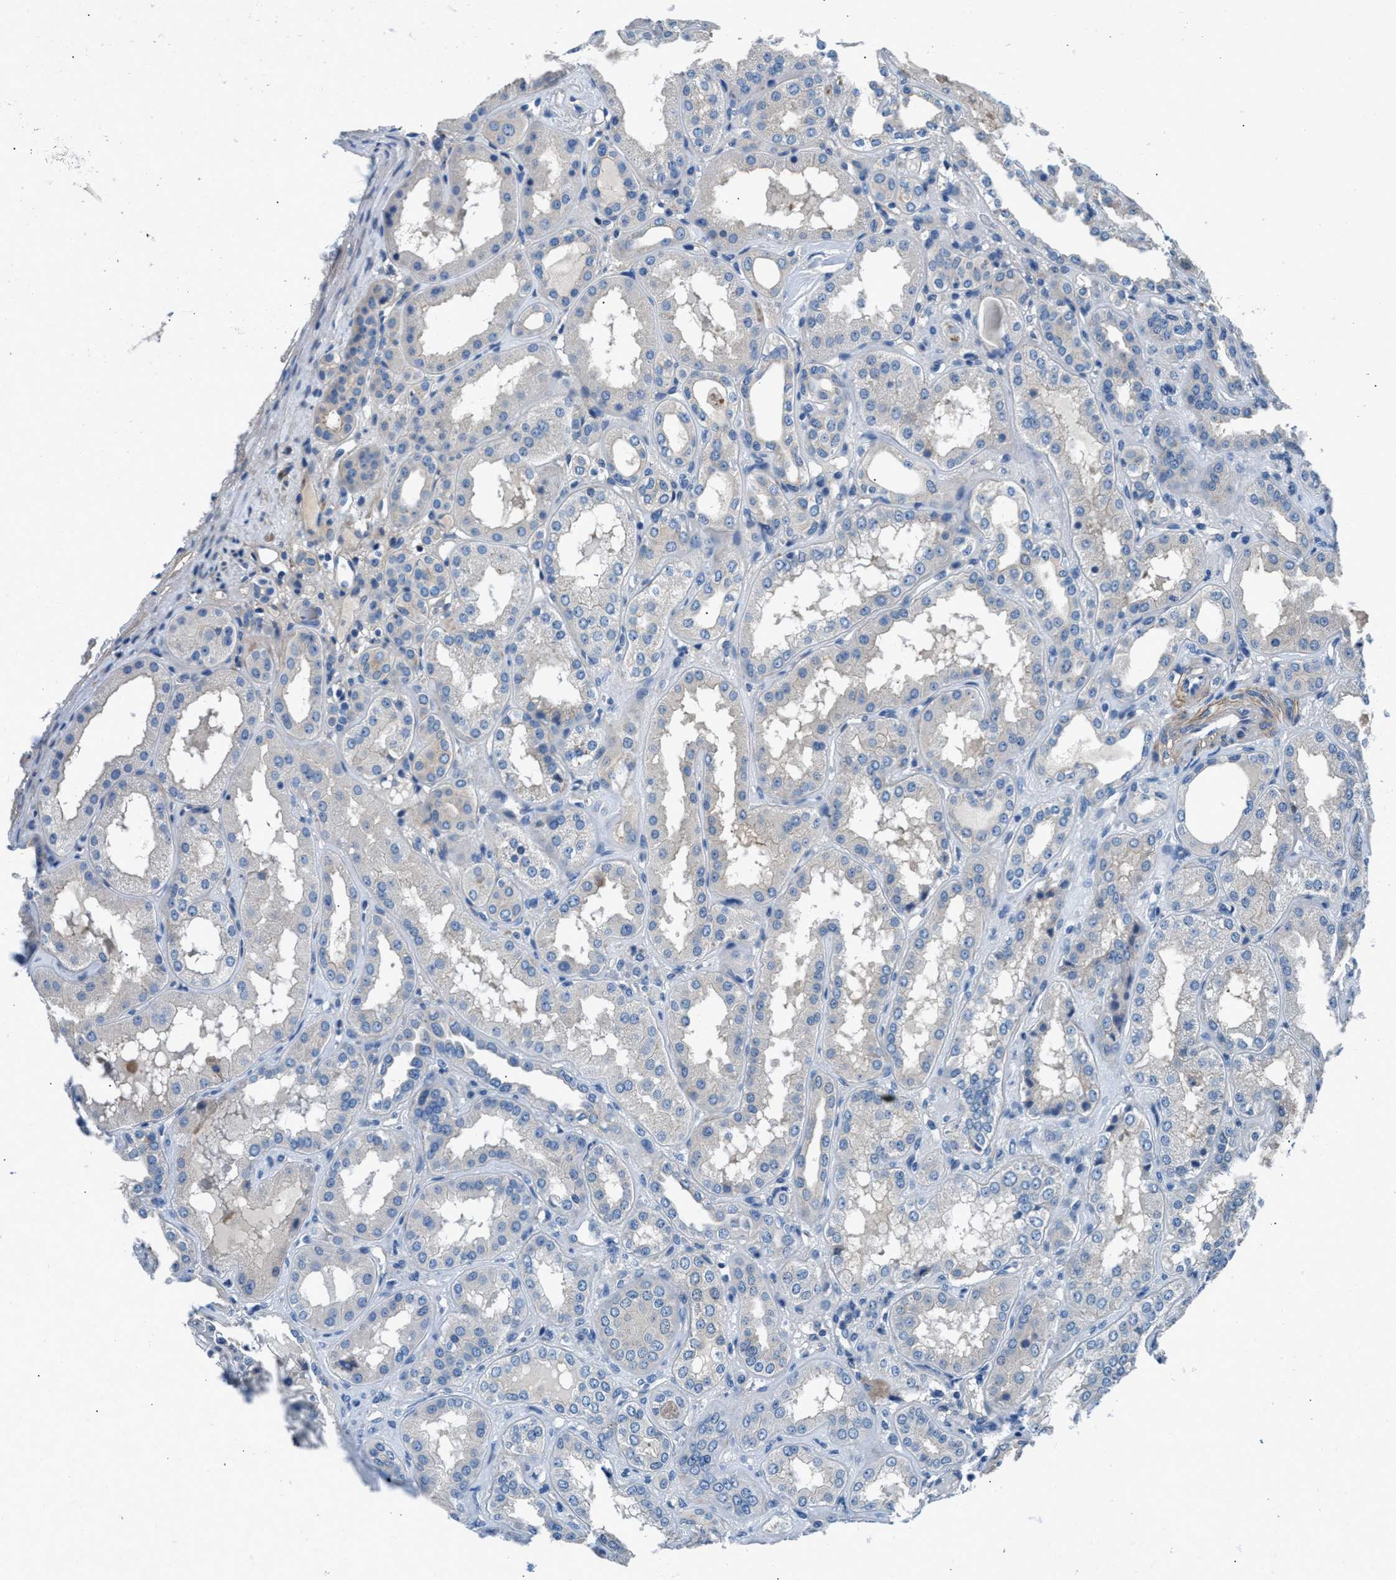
{"staining": {"intensity": "negative", "quantity": "none", "location": "none"}, "tissue": "kidney", "cell_type": "Cells in glomeruli", "image_type": "normal", "snomed": [{"axis": "morphology", "description": "Normal tissue, NOS"}, {"axis": "topography", "description": "Kidney"}], "caption": "Benign kidney was stained to show a protein in brown. There is no significant expression in cells in glomeruli. (DAB (3,3'-diaminobenzidine) immunohistochemistry with hematoxylin counter stain).", "gene": "CDRT4", "patient": {"sex": "female", "age": 56}}